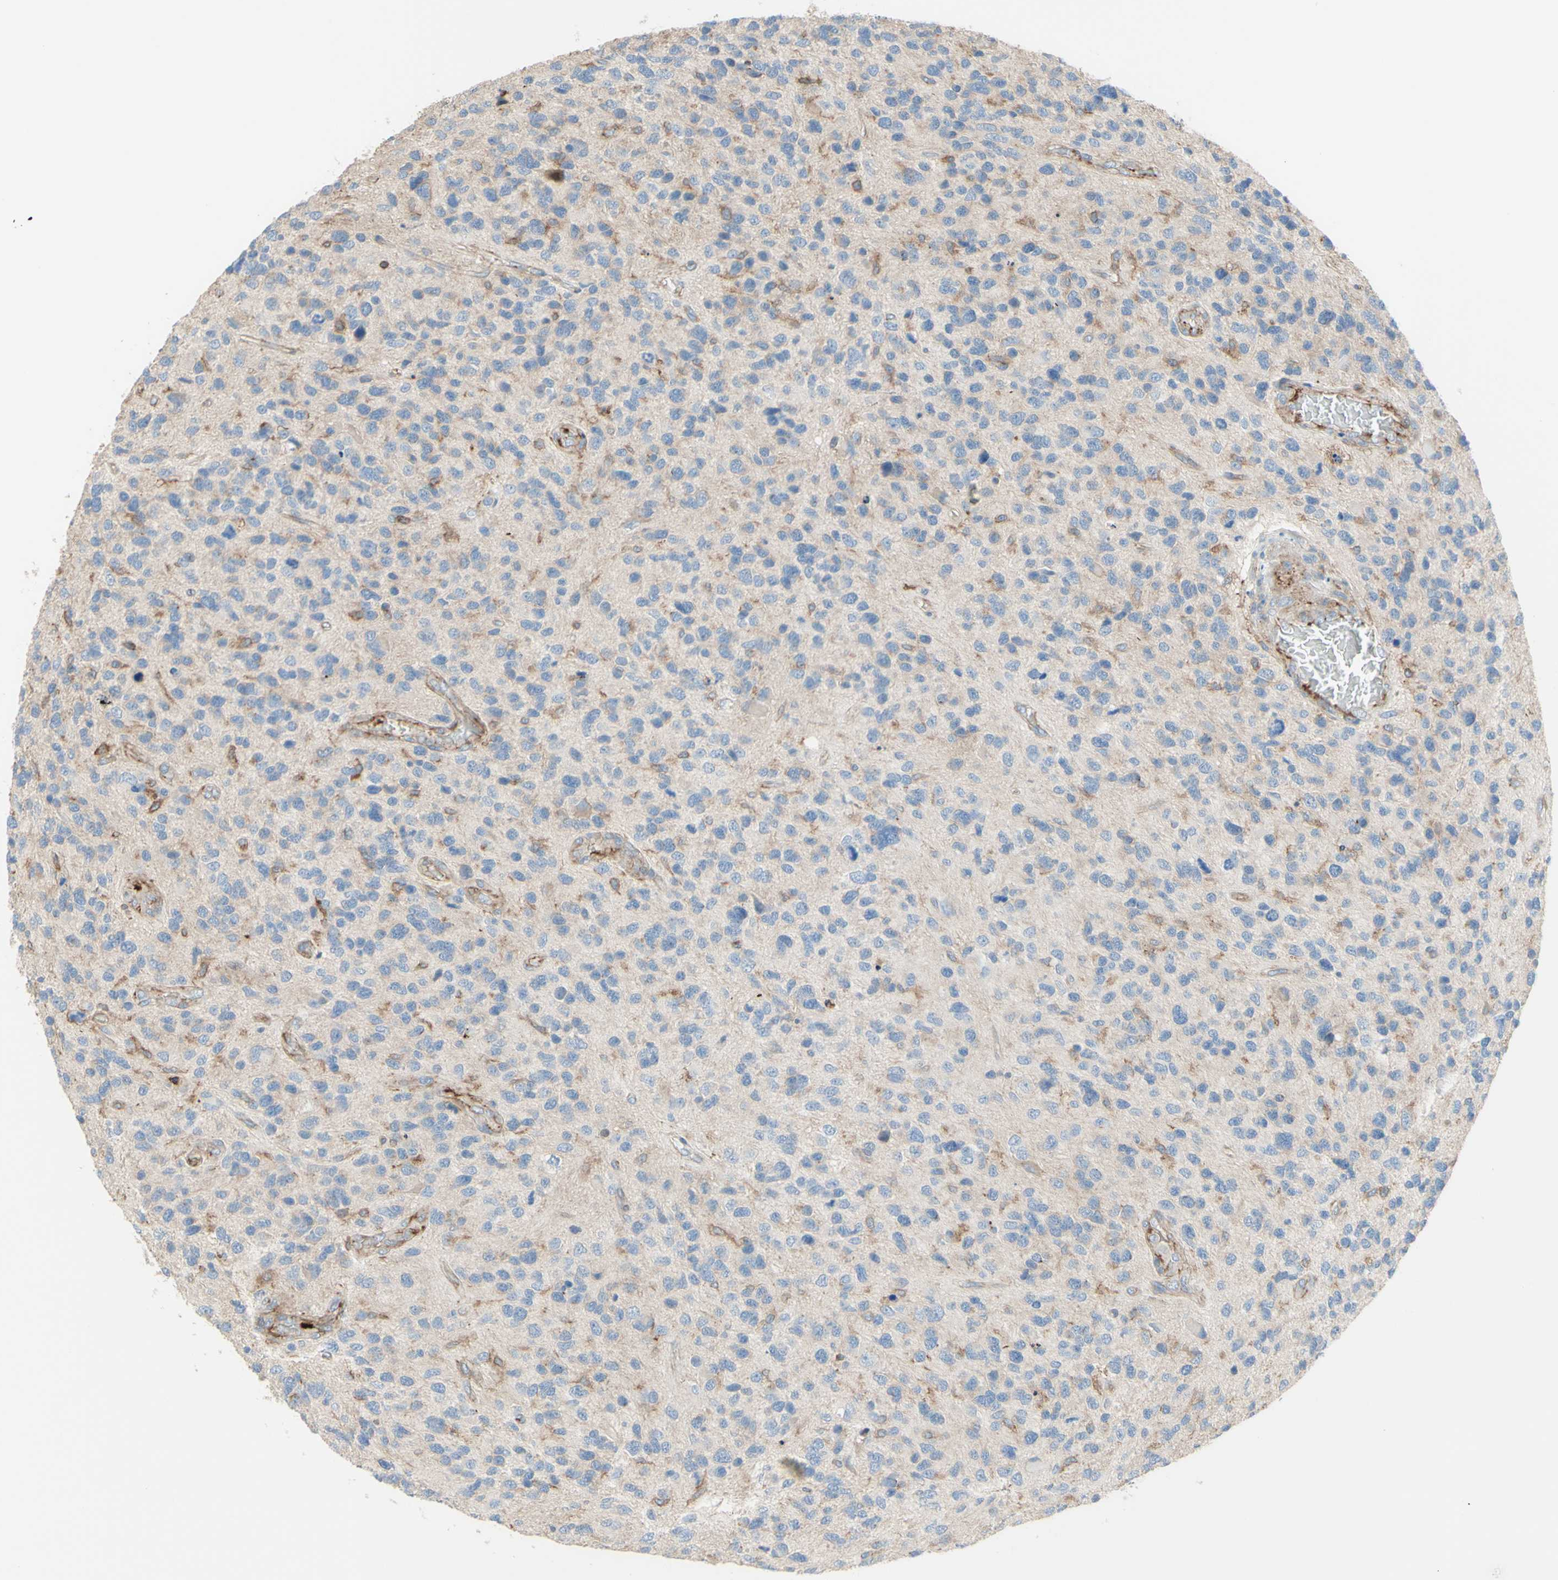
{"staining": {"intensity": "moderate", "quantity": "<25%", "location": "cytoplasmic/membranous"}, "tissue": "glioma", "cell_type": "Tumor cells", "image_type": "cancer", "snomed": [{"axis": "morphology", "description": "Glioma, malignant, High grade"}, {"axis": "topography", "description": "Brain"}], "caption": "Tumor cells reveal moderate cytoplasmic/membranous positivity in approximately <25% of cells in glioma.", "gene": "SEMA4C", "patient": {"sex": "female", "age": 58}}